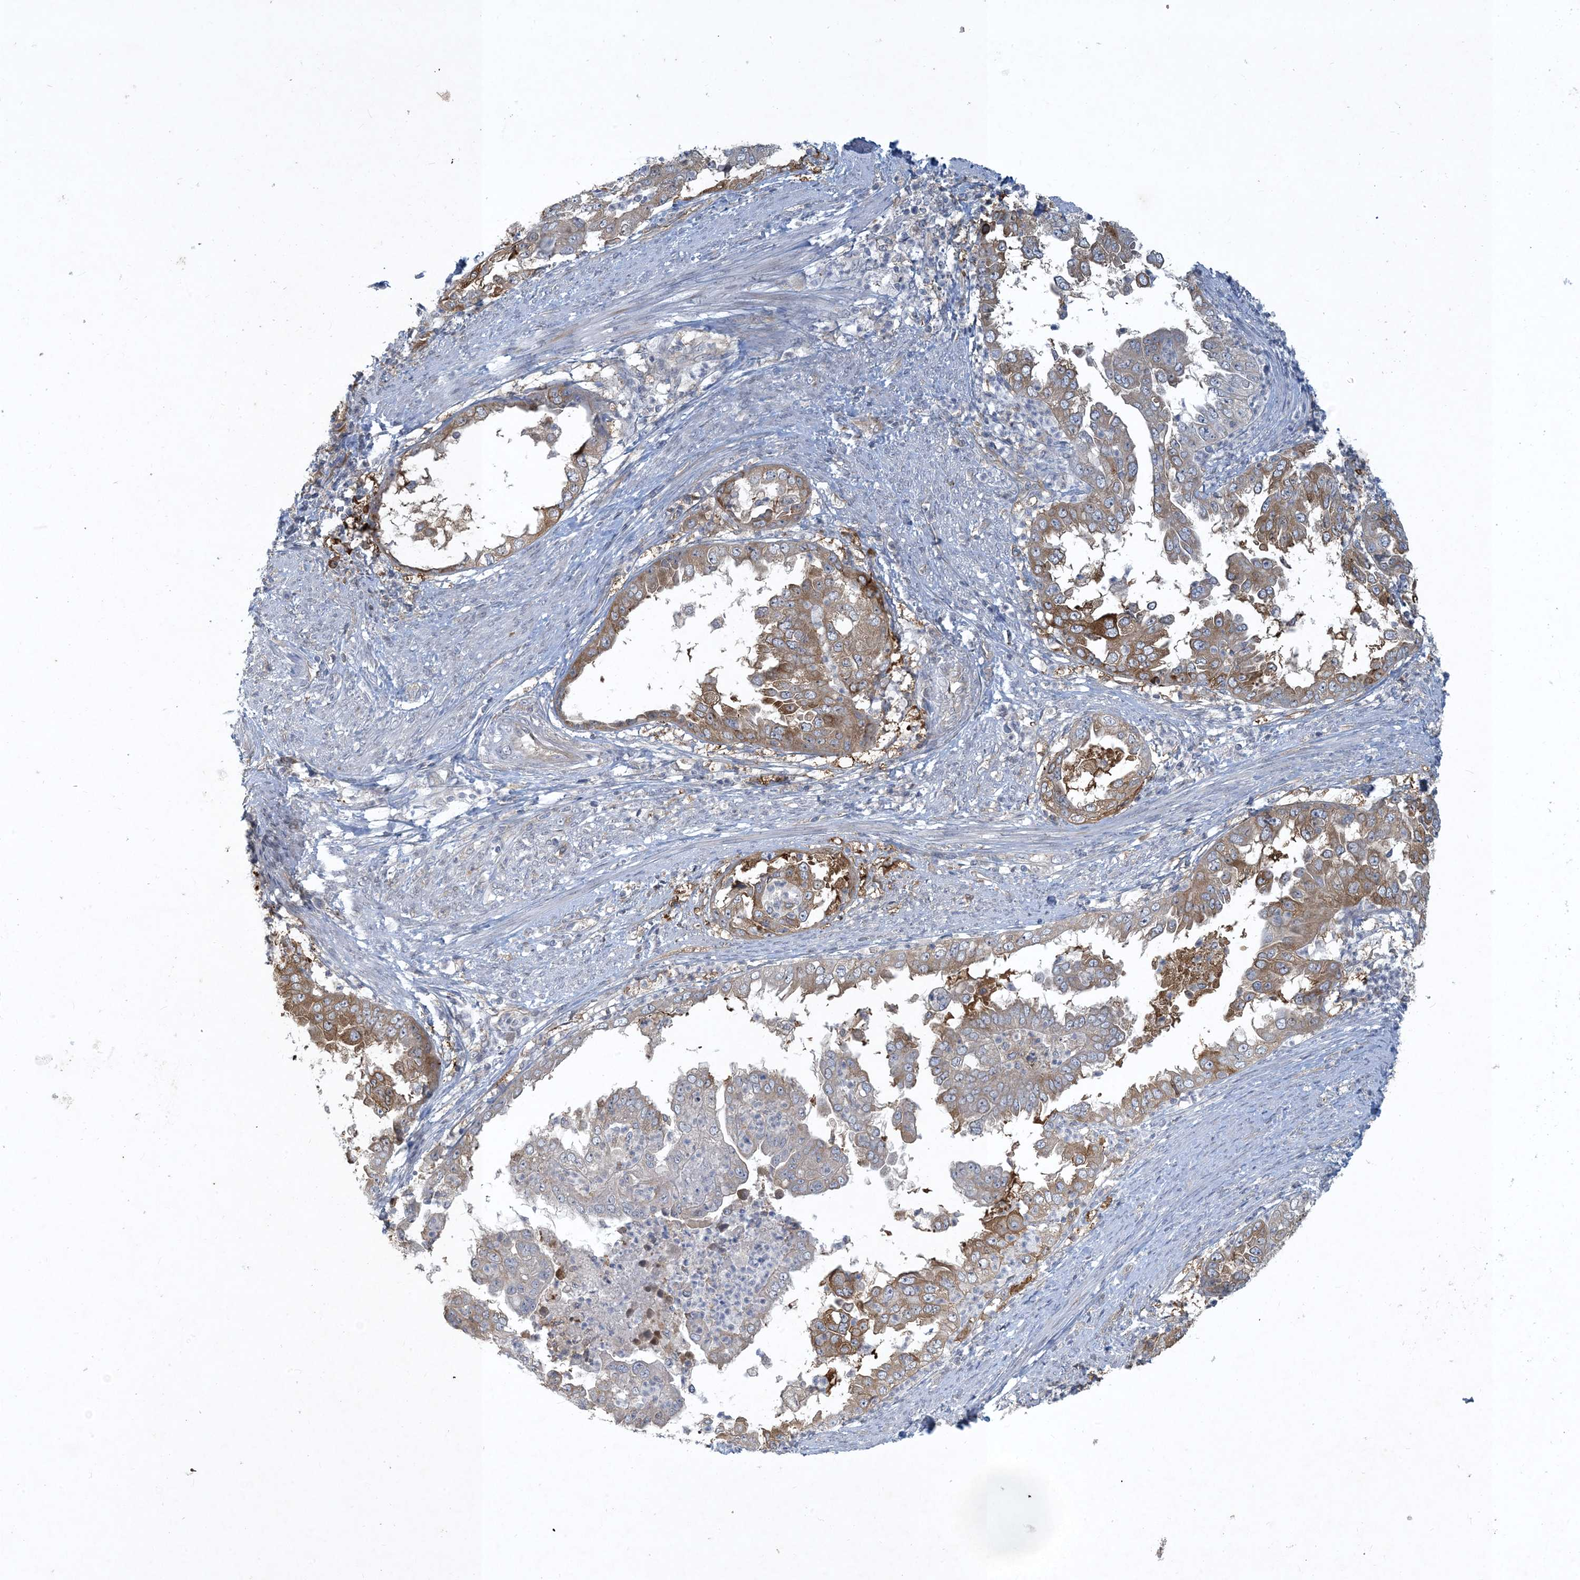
{"staining": {"intensity": "moderate", "quantity": ">75%", "location": "cytoplasmic/membranous"}, "tissue": "endometrial cancer", "cell_type": "Tumor cells", "image_type": "cancer", "snomed": [{"axis": "morphology", "description": "Adenocarcinoma, NOS"}, {"axis": "topography", "description": "Endometrium"}], "caption": "Protein expression analysis of endometrial adenocarcinoma reveals moderate cytoplasmic/membranous staining in about >75% of tumor cells.", "gene": "CDS1", "patient": {"sex": "female", "age": 85}}